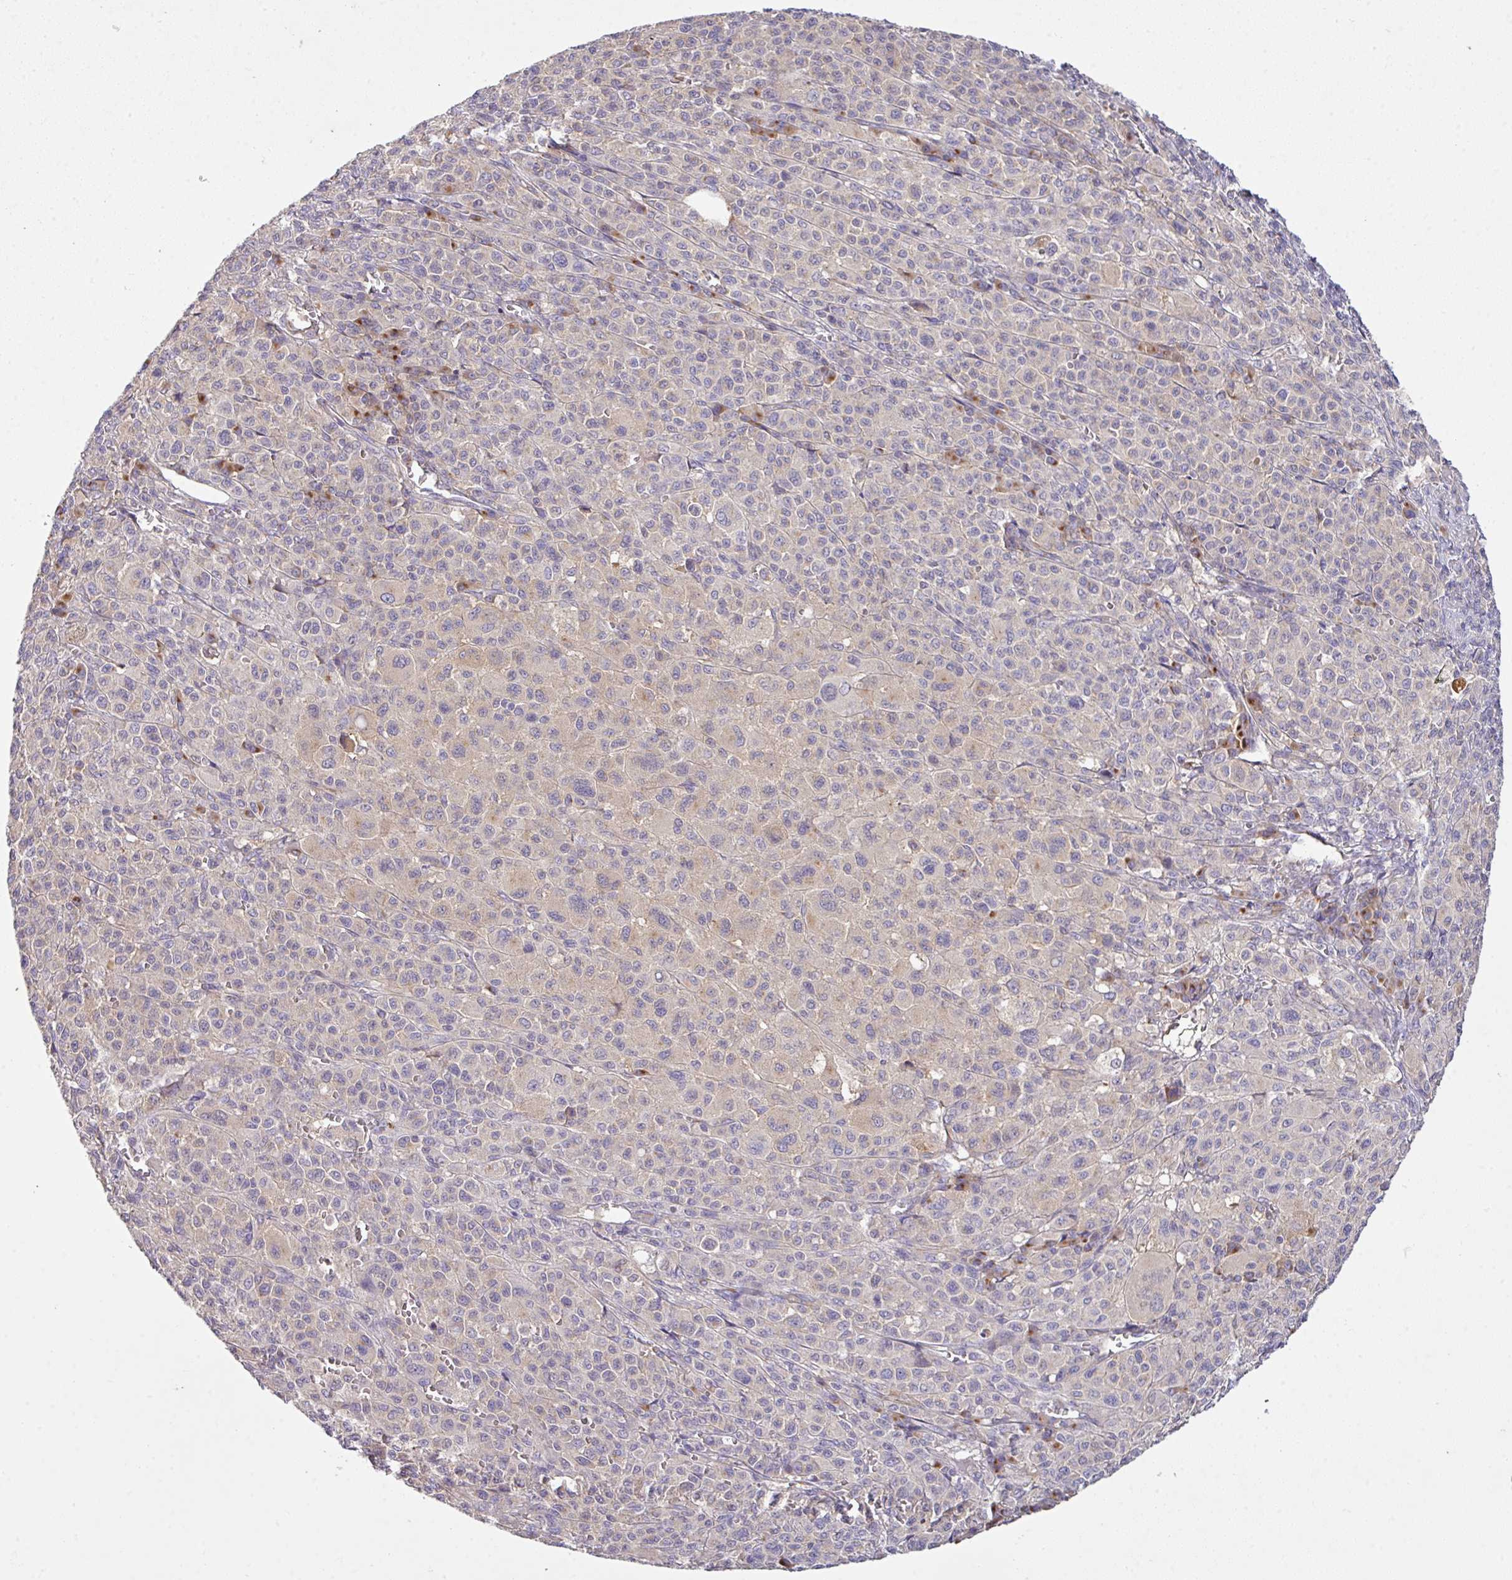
{"staining": {"intensity": "weak", "quantity": "<25%", "location": "cytoplasmic/membranous"}, "tissue": "melanoma", "cell_type": "Tumor cells", "image_type": "cancer", "snomed": [{"axis": "morphology", "description": "Malignant melanoma, Metastatic site"}, {"axis": "topography", "description": "Skin"}], "caption": "IHC histopathology image of malignant melanoma (metastatic site) stained for a protein (brown), which reveals no positivity in tumor cells.", "gene": "VTI1A", "patient": {"sex": "female", "age": 74}}